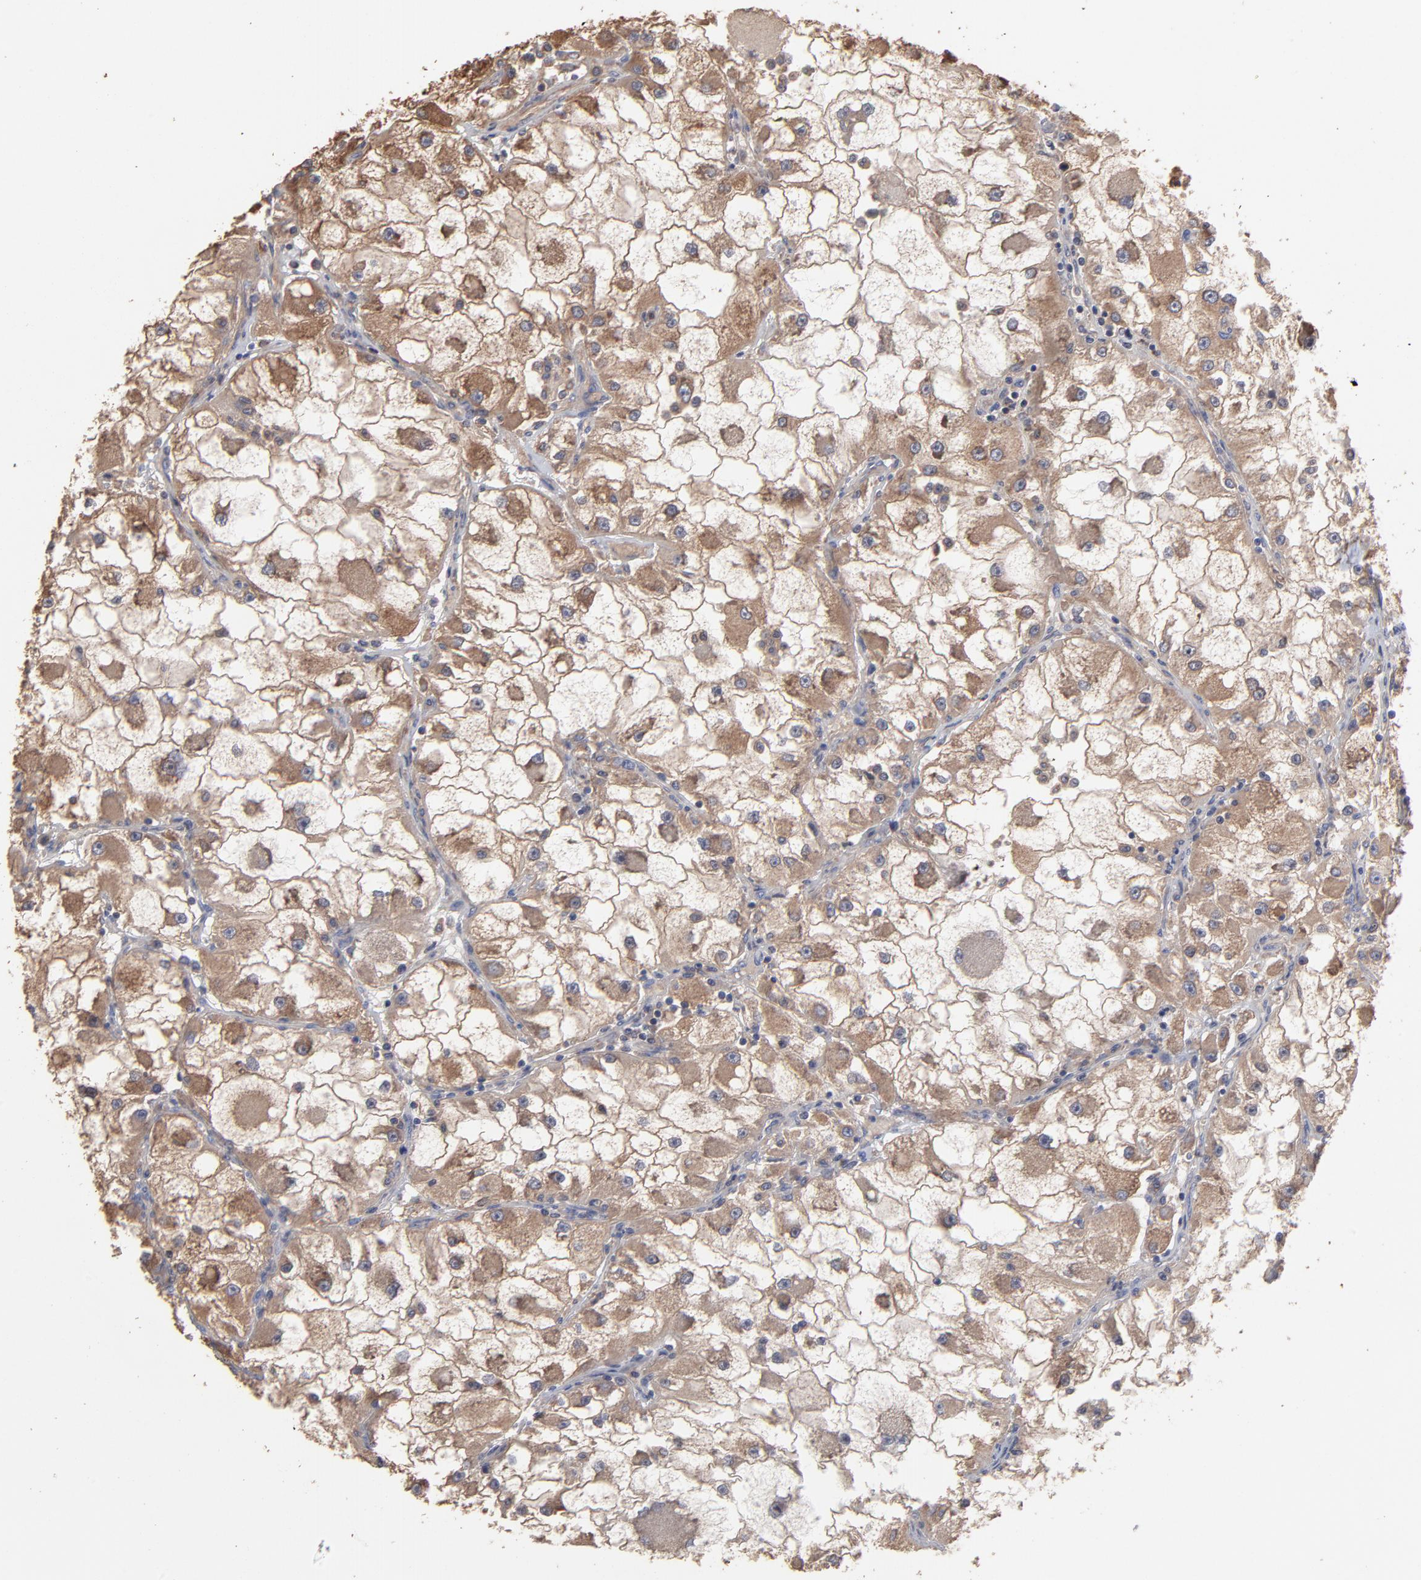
{"staining": {"intensity": "moderate", "quantity": ">75%", "location": "cytoplasmic/membranous"}, "tissue": "renal cancer", "cell_type": "Tumor cells", "image_type": "cancer", "snomed": [{"axis": "morphology", "description": "Adenocarcinoma, NOS"}, {"axis": "topography", "description": "Kidney"}], "caption": "Renal cancer was stained to show a protein in brown. There is medium levels of moderate cytoplasmic/membranous staining in about >75% of tumor cells. (DAB IHC, brown staining for protein, blue staining for nuclei).", "gene": "TANGO2", "patient": {"sex": "female", "age": 73}}